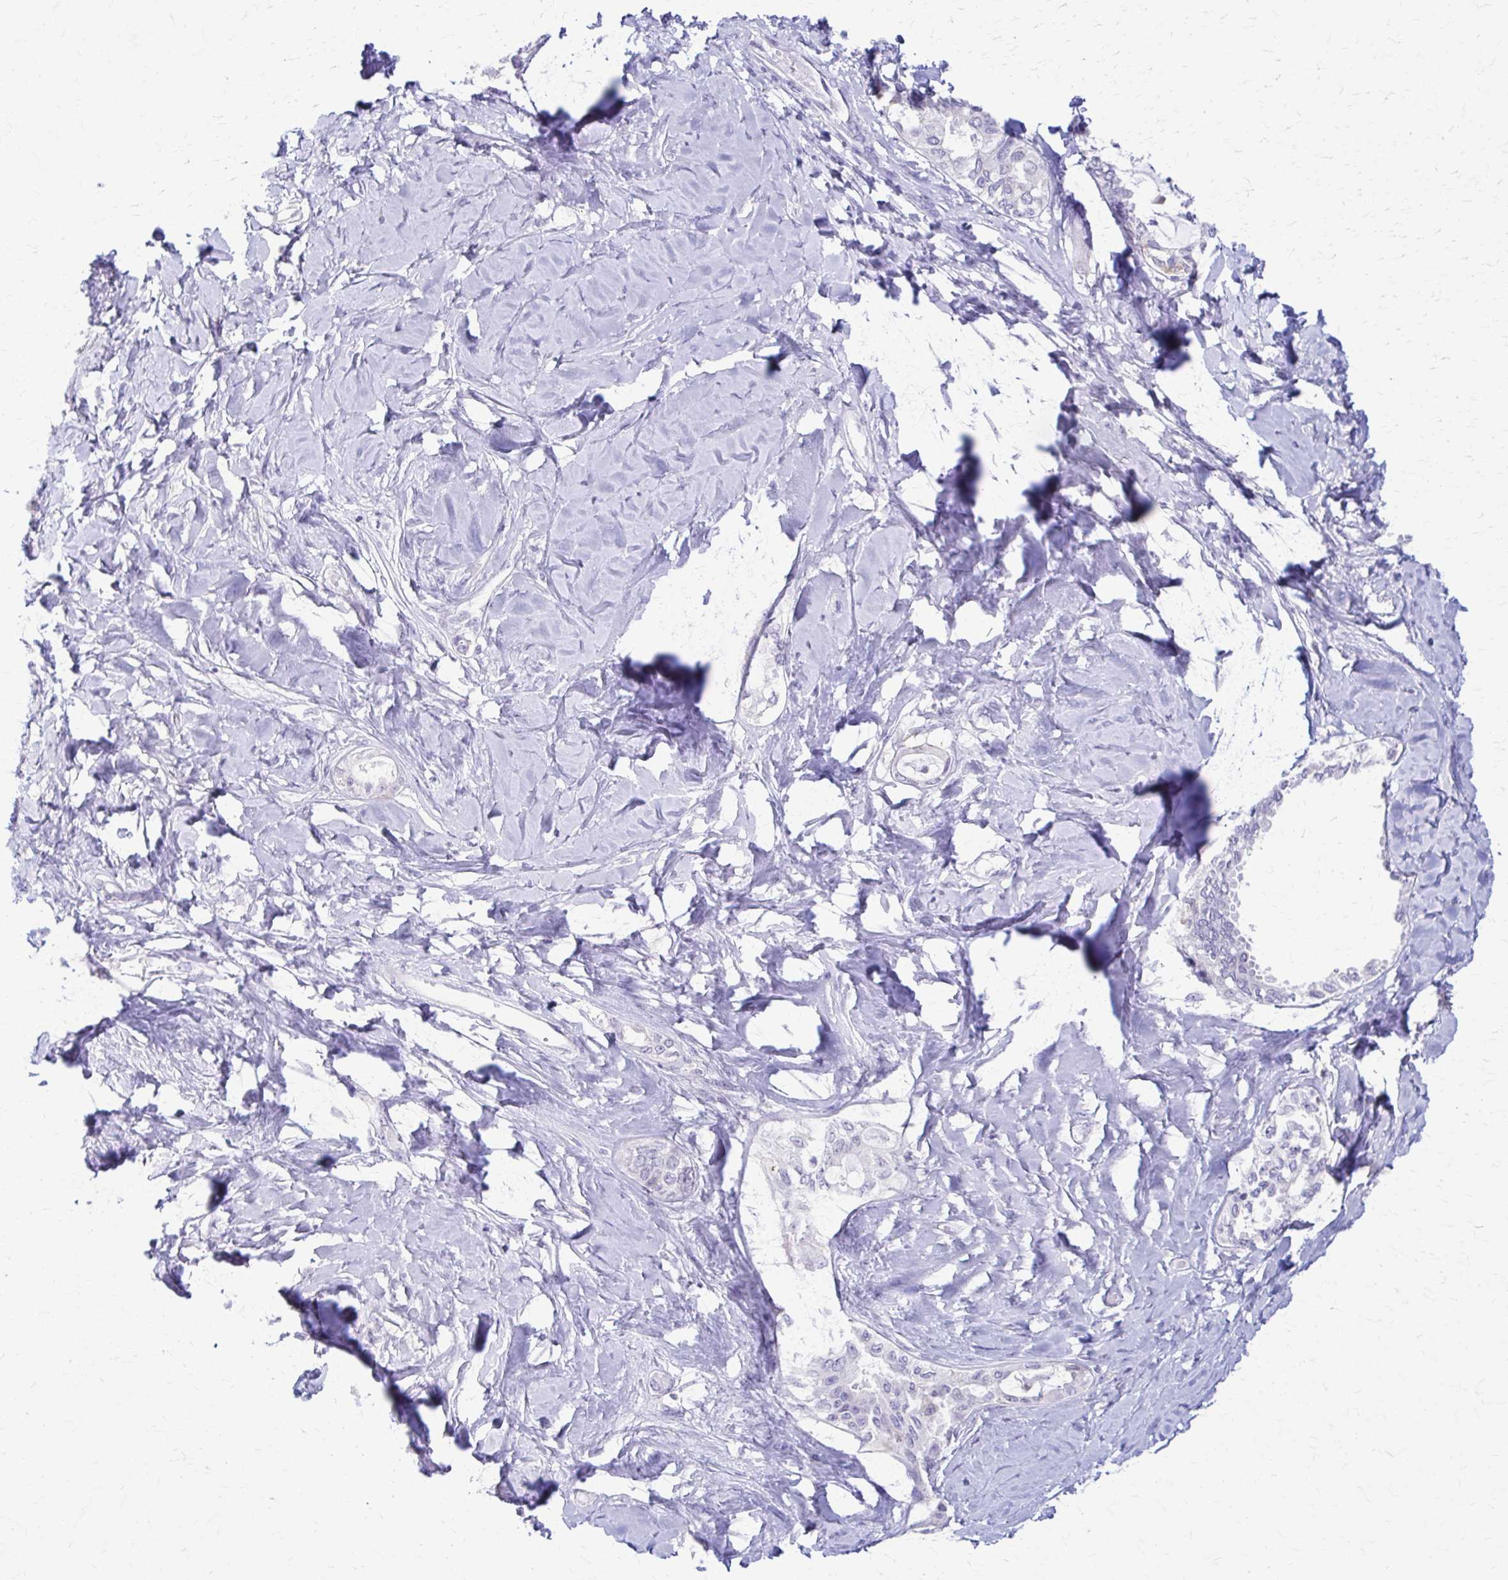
{"staining": {"intensity": "negative", "quantity": "none", "location": "none"}, "tissue": "ovarian cancer", "cell_type": "Tumor cells", "image_type": "cancer", "snomed": [{"axis": "morphology", "description": "Carcinoma, endometroid"}, {"axis": "topography", "description": "Ovary"}], "caption": "Immunohistochemical staining of ovarian endometroid carcinoma reveals no significant staining in tumor cells.", "gene": "PIK3AP1", "patient": {"sex": "female", "age": 70}}